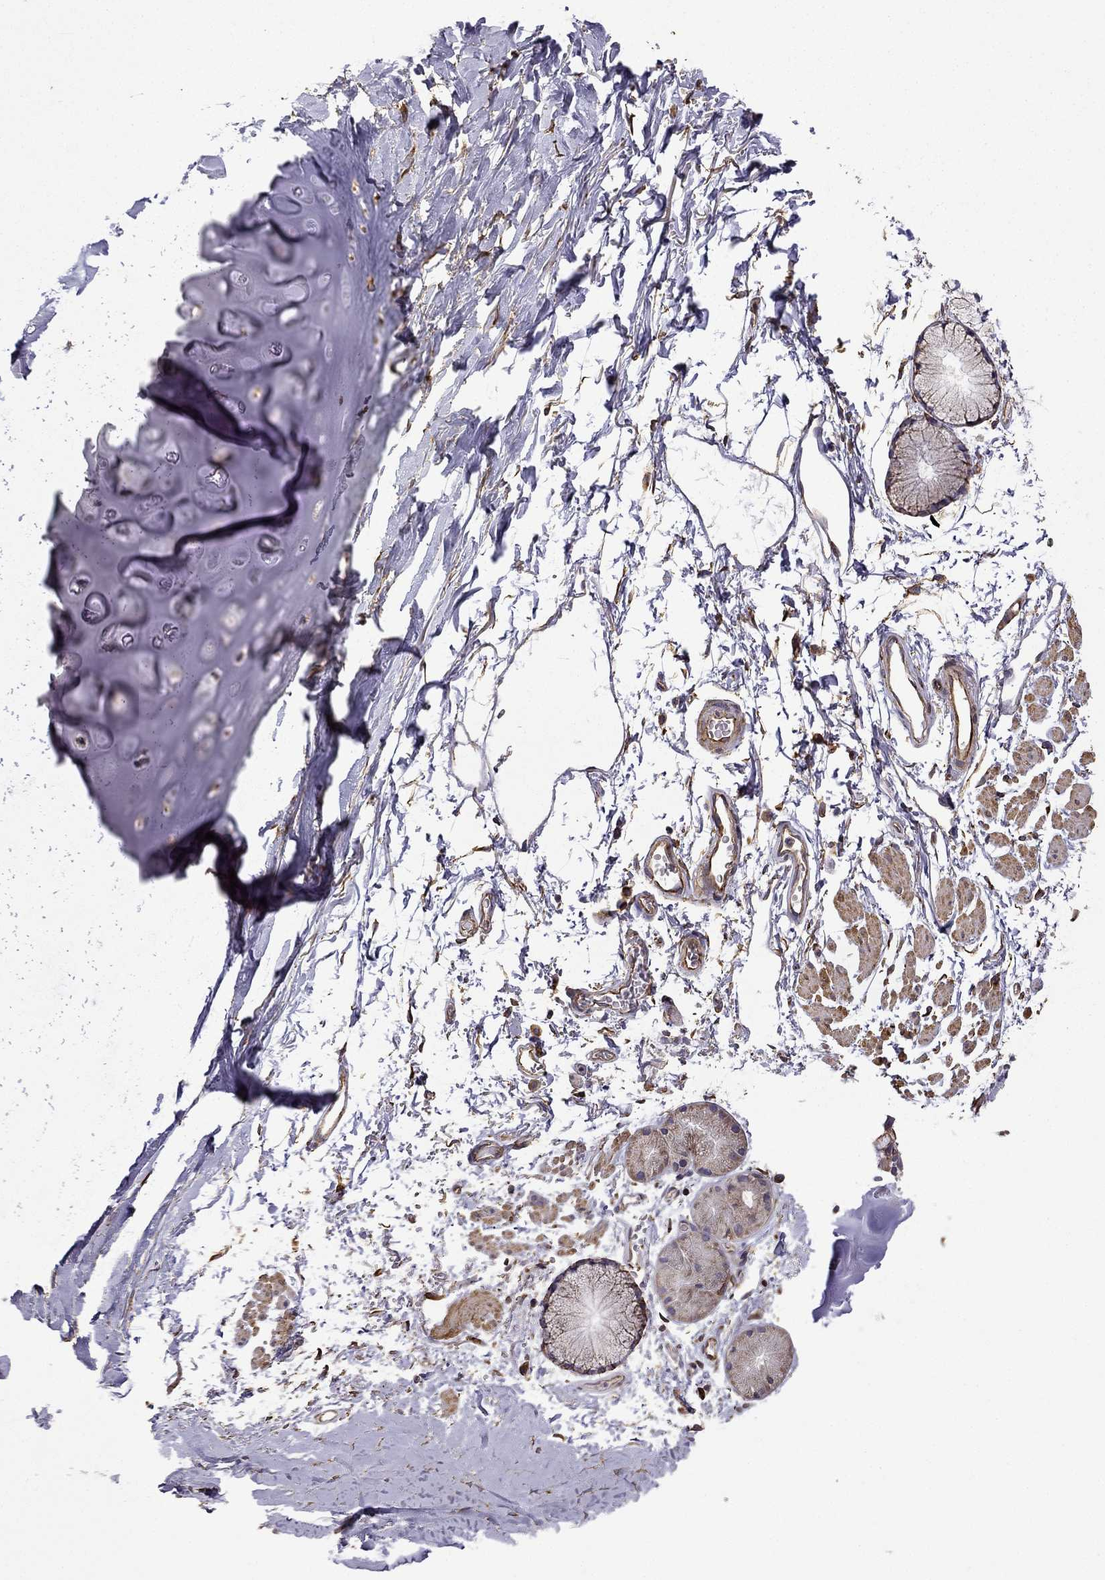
{"staining": {"intensity": "negative", "quantity": "none", "location": "none"}, "tissue": "soft tissue", "cell_type": "Chondrocytes", "image_type": "normal", "snomed": [{"axis": "morphology", "description": "Normal tissue, NOS"}, {"axis": "topography", "description": "Cartilage tissue"}, {"axis": "topography", "description": "Bronchus"}], "caption": "Micrograph shows no significant protein staining in chondrocytes of unremarkable soft tissue. Brightfield microscopy of IHC stained with DAB (3,3'-diaminobenzidine) (brown) and hematoxylin (blue), captured at high magnification.", "gene": "MAP4", "patient": {"sex": "female", "age": 79}}